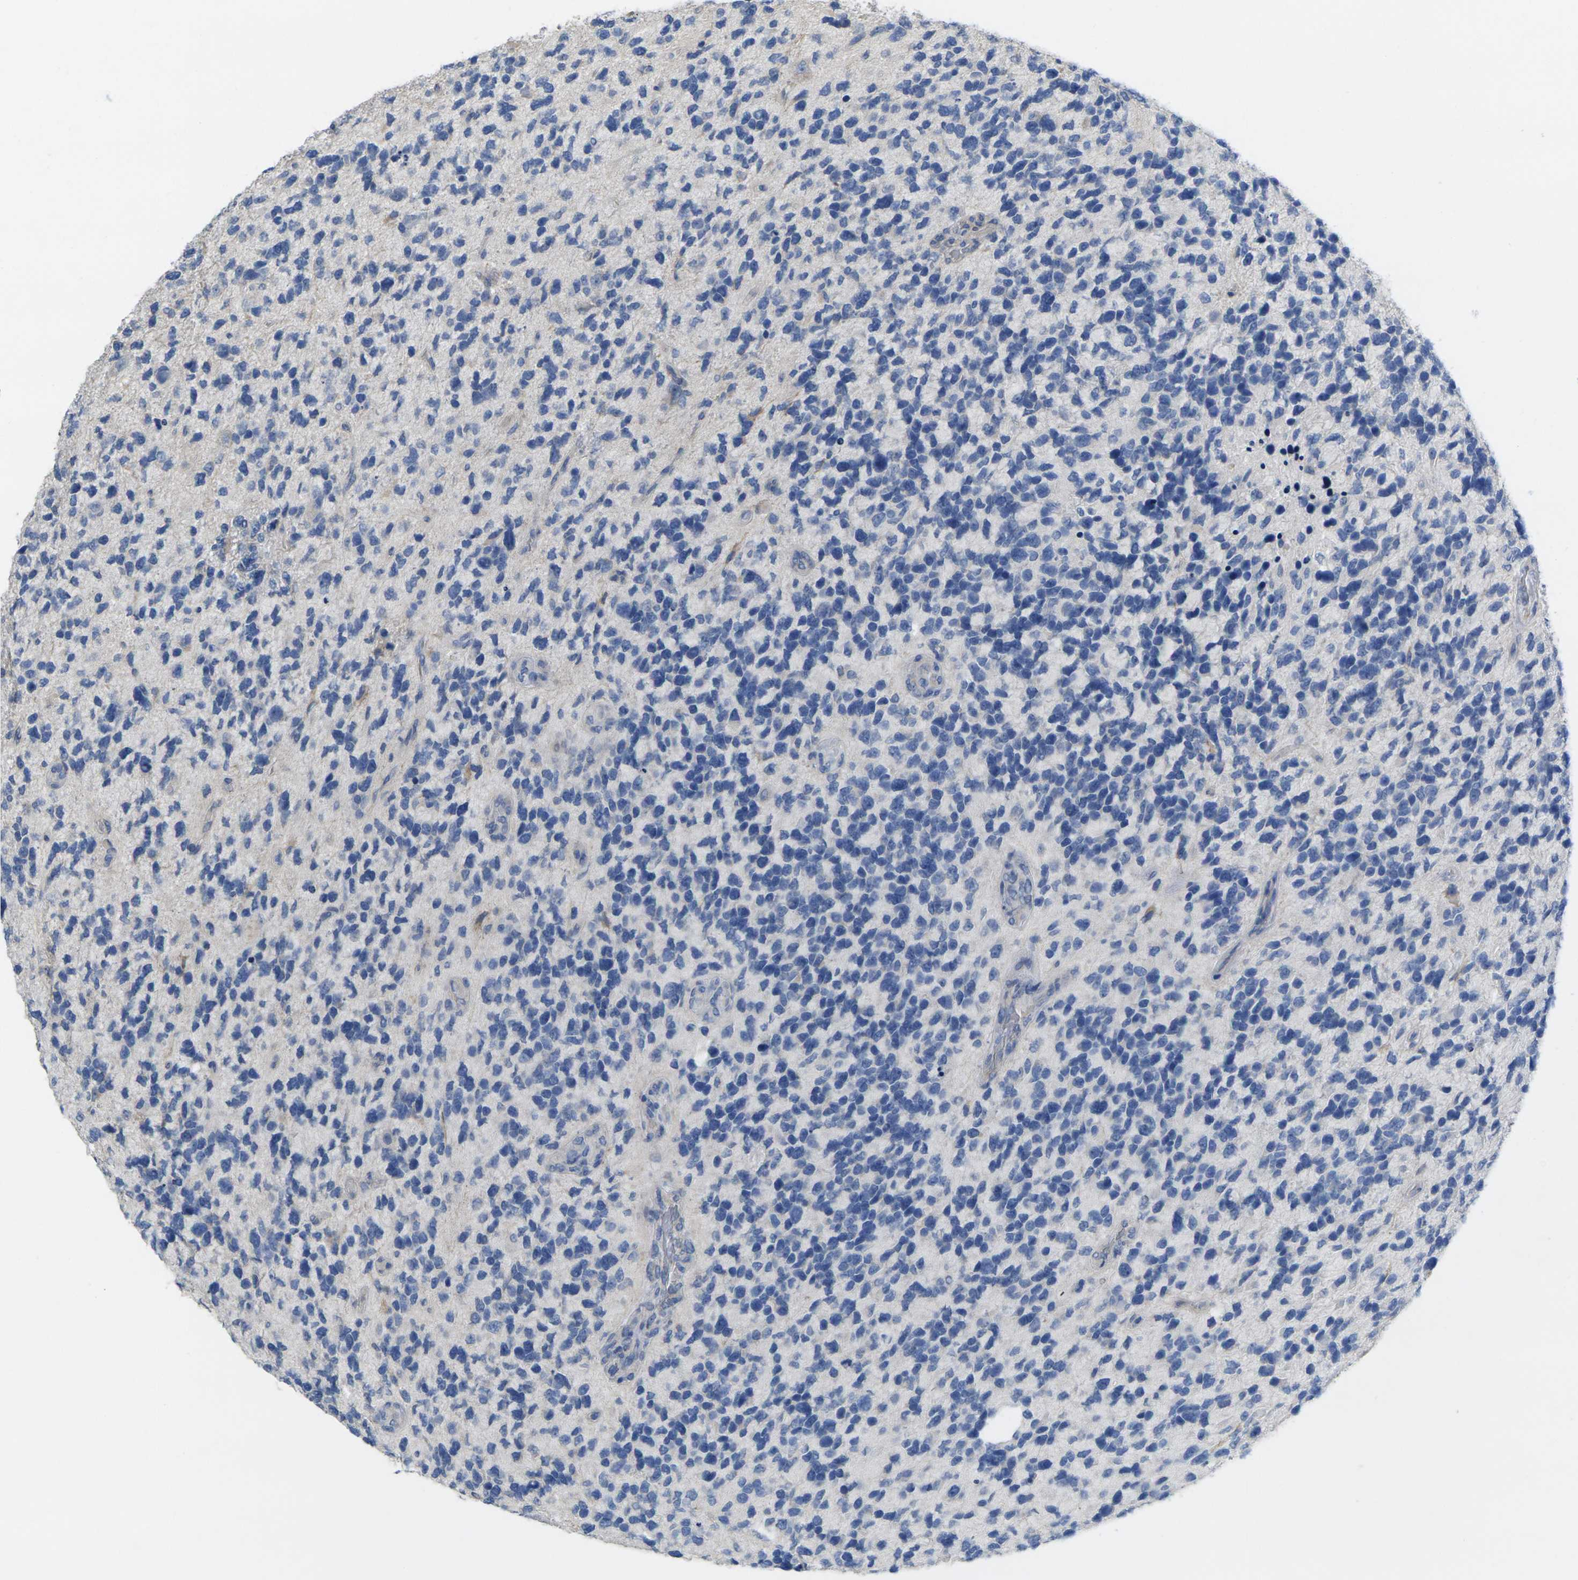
{"staining": {"intensity": "negative", "quantity": "none", "location": "none"}, "tissue": "glioma", "cell_type": "Tumor cells", "image_type": "cancer", "snomed": [{"axis": "morphology", "description": "Glioma, malignant, High grade"}, {"axis": "topography", "description": "Brain"}], "caption": "Malignant glioma (high-grade) stained for a protein using immunohistochemistry reveals no expression tumor cells.", "gene": "TNNI3", "patient": {"sex": "female", "age": 58}}